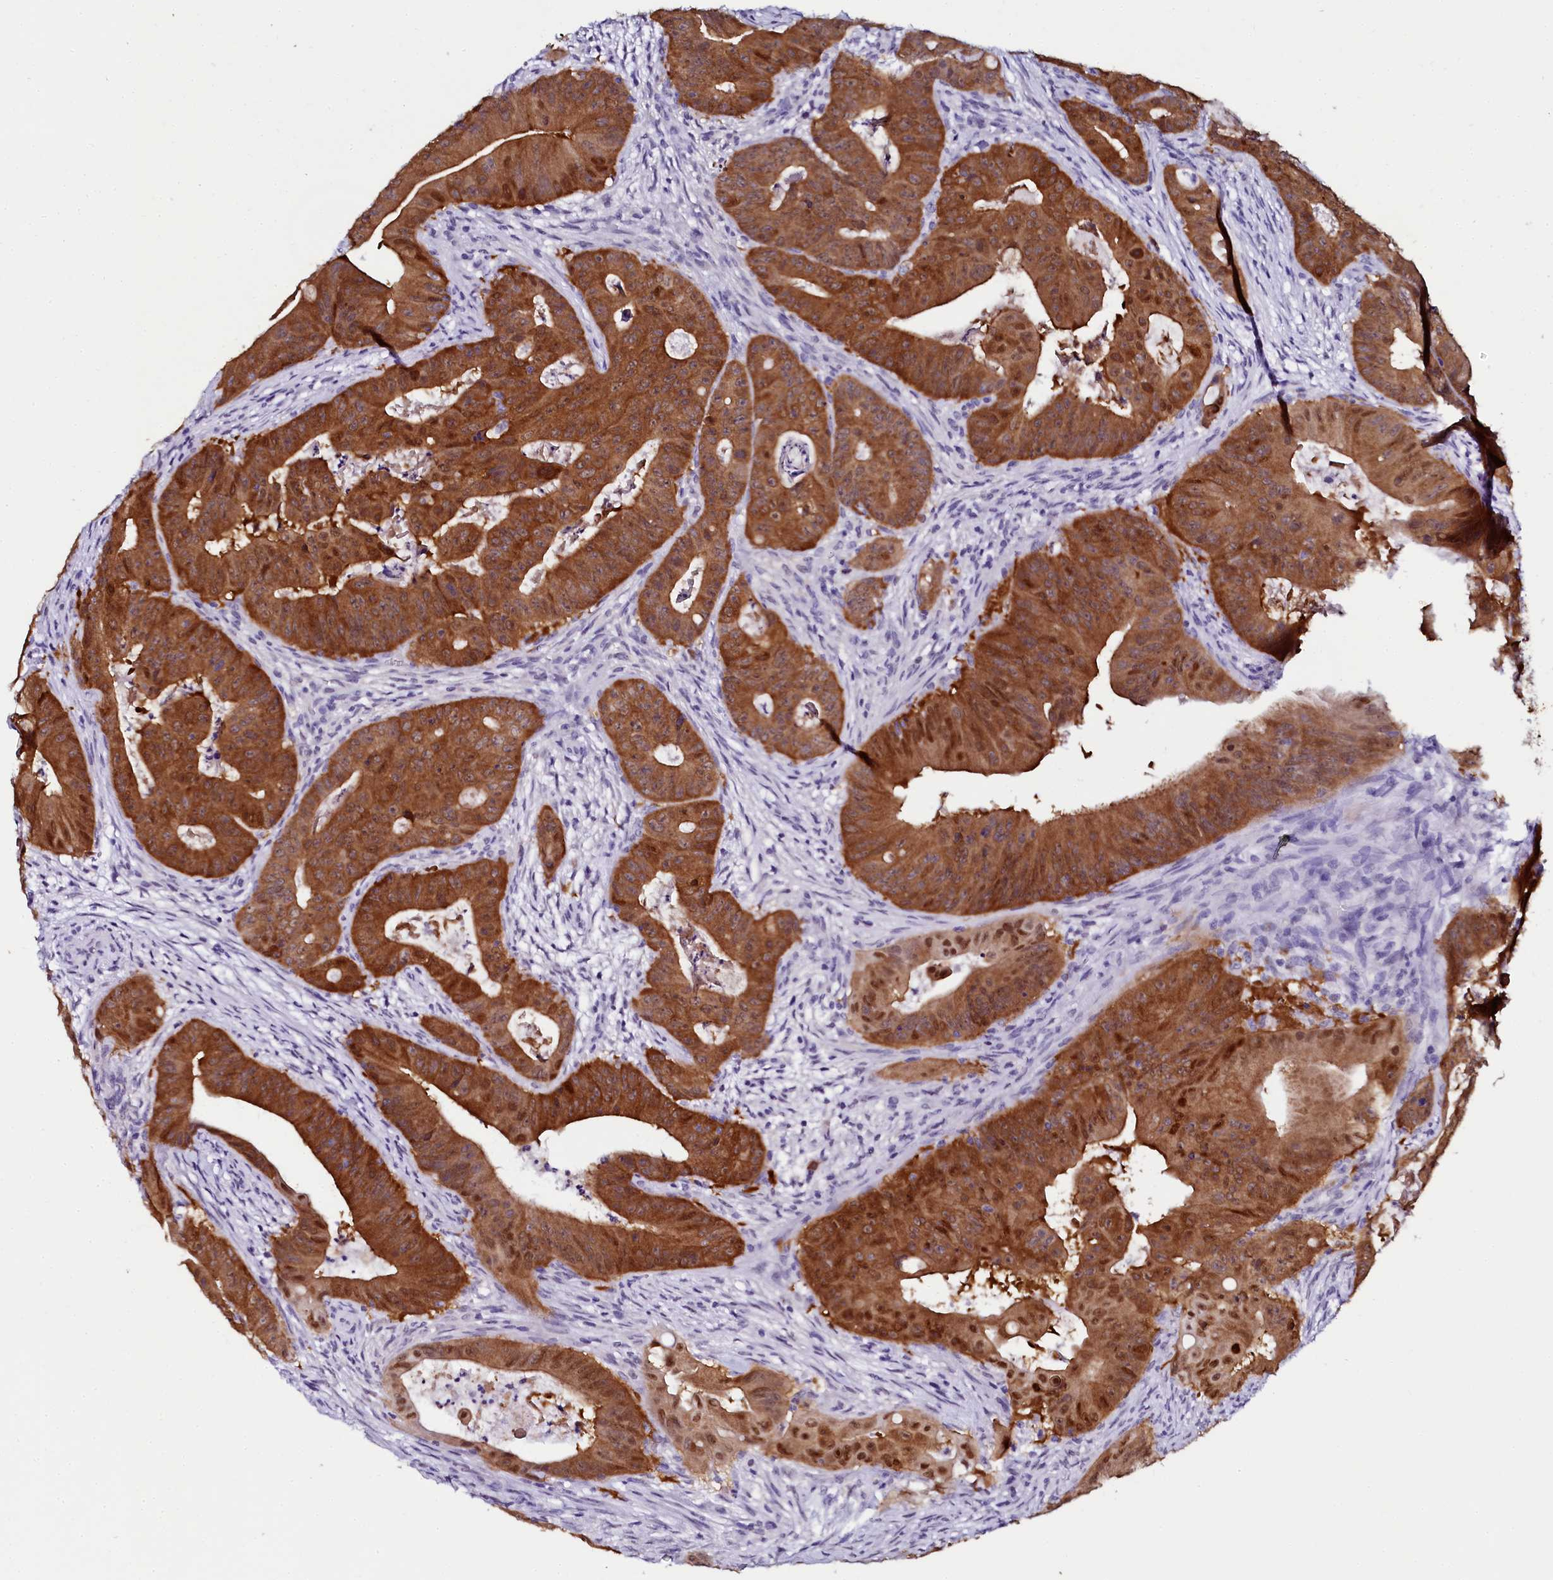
{"staining": {"intensity": "strong", "quantity": ">75%", "location": "cytoplasmic/membranous,nuclear"}, "tissue": "colorectal cancer", "cell_type": "Tumor cells", "image_type": "cancer", "snomed": [{"axis": "morphology", "description": "Adenocarcinoma, NOS"}, {"axis": "topography", "description": "Rectum"}], "caption": "A histopathology image of human colorectal cancer (adenocarcinoma) stained for a protein exhibits strong cytoplasmic/membranous and nuclear brown staining in tumor cells.", "gene": "SORD", "patient": {"sex": "female", "age": 75}}